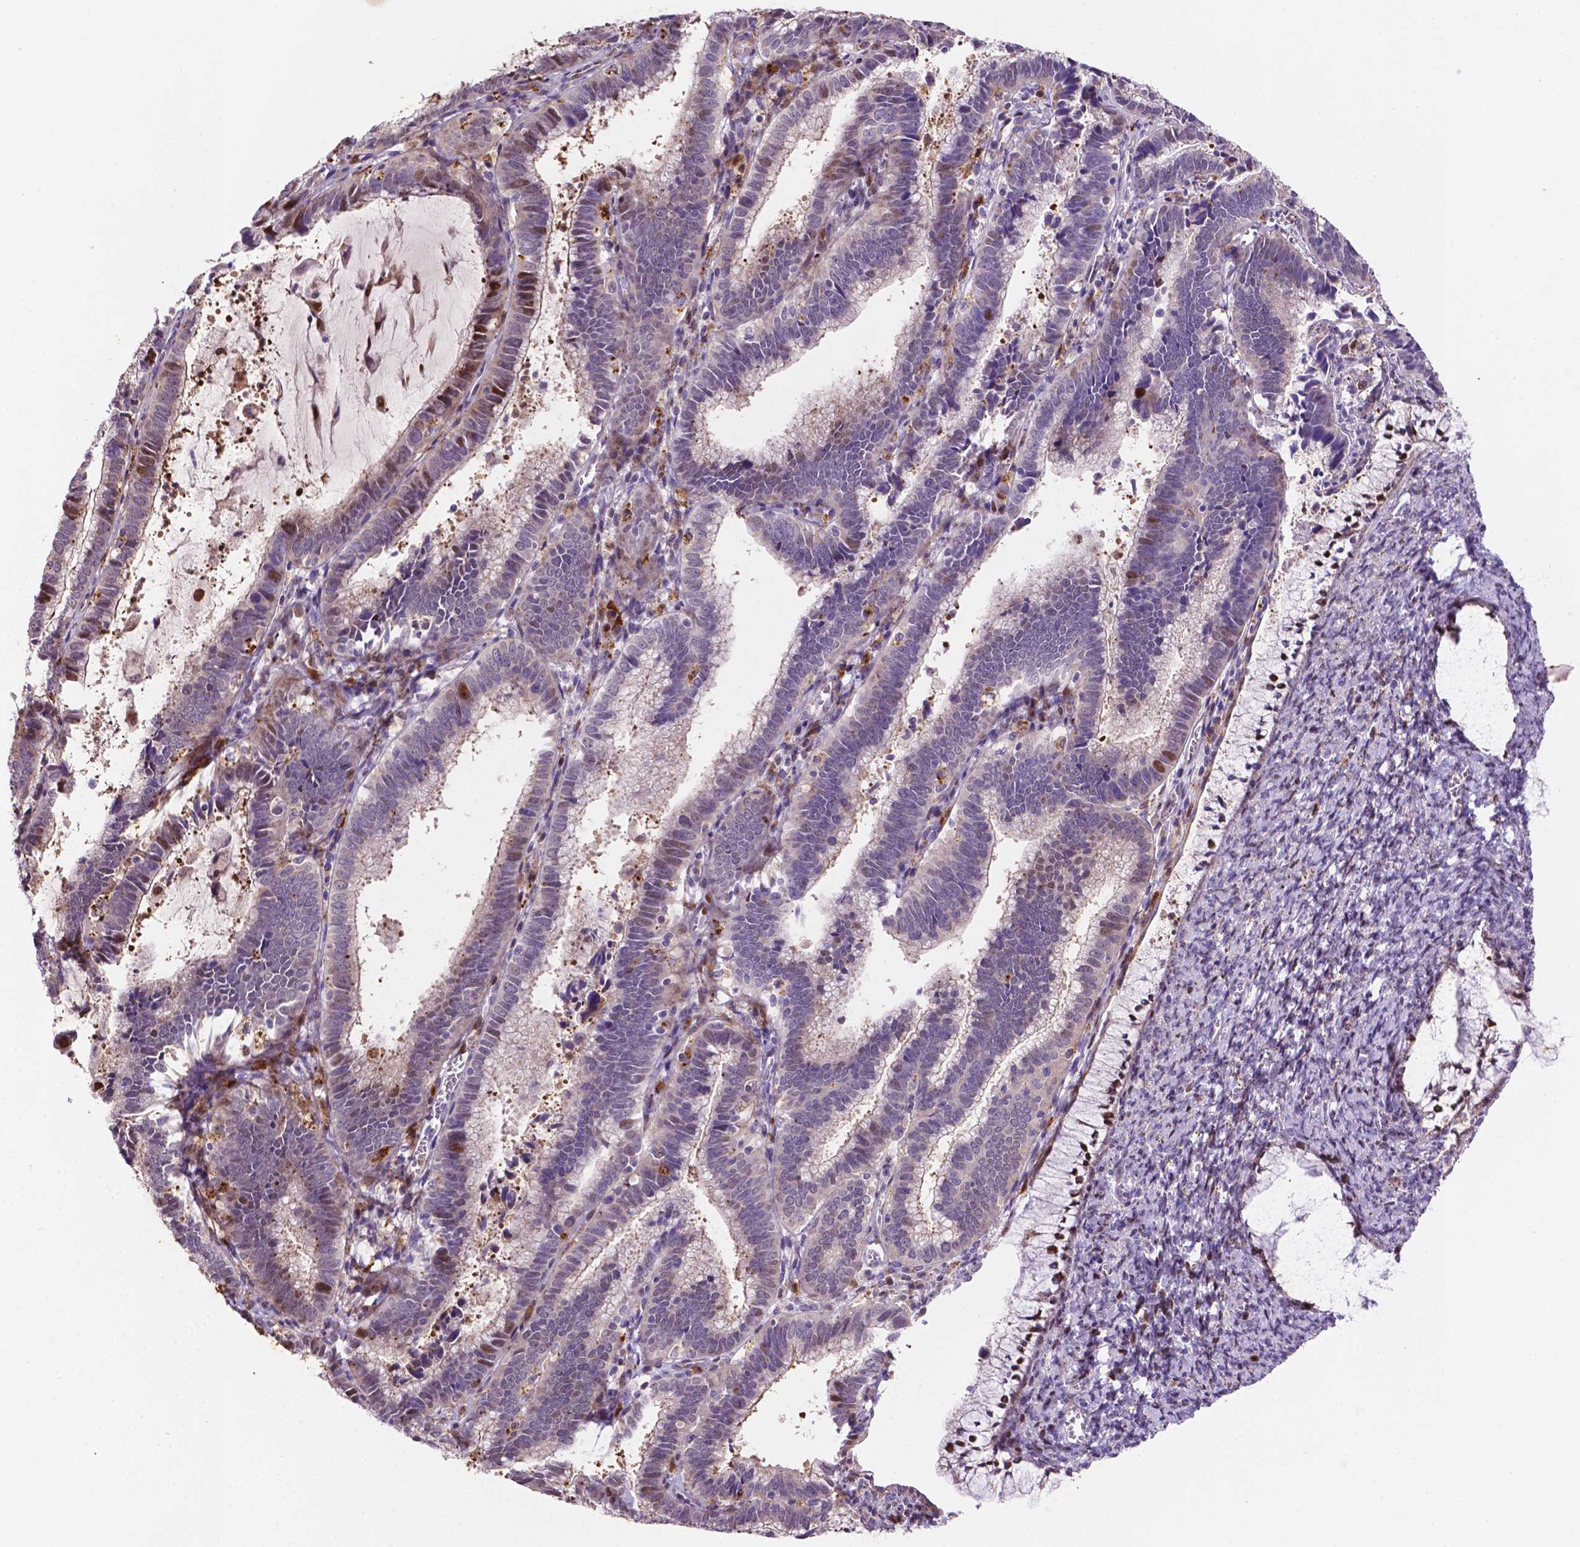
{"staining": {"intensity": "moderate", "quantity": "25%-75%", "location": "cytoplasmic/membranous,nuclear"}, "tissue": "cervical cancer", "cell_type": "Tumor cells", "image_type": "cancer", "snomed": [{"axis": "morphology", "description": "Adenocarcinoma, NOS"}, {"axis": "topography", "description": "Cervix"}], "caption": "A histopathology image of human cervical adenocarcinoma stained for a protein displays moderate cytoplasmic/membranous and nuclear brown staining in tumor cells.", "gene": "TM4SF20", "patient": {"sex": "female", "age": 61}}